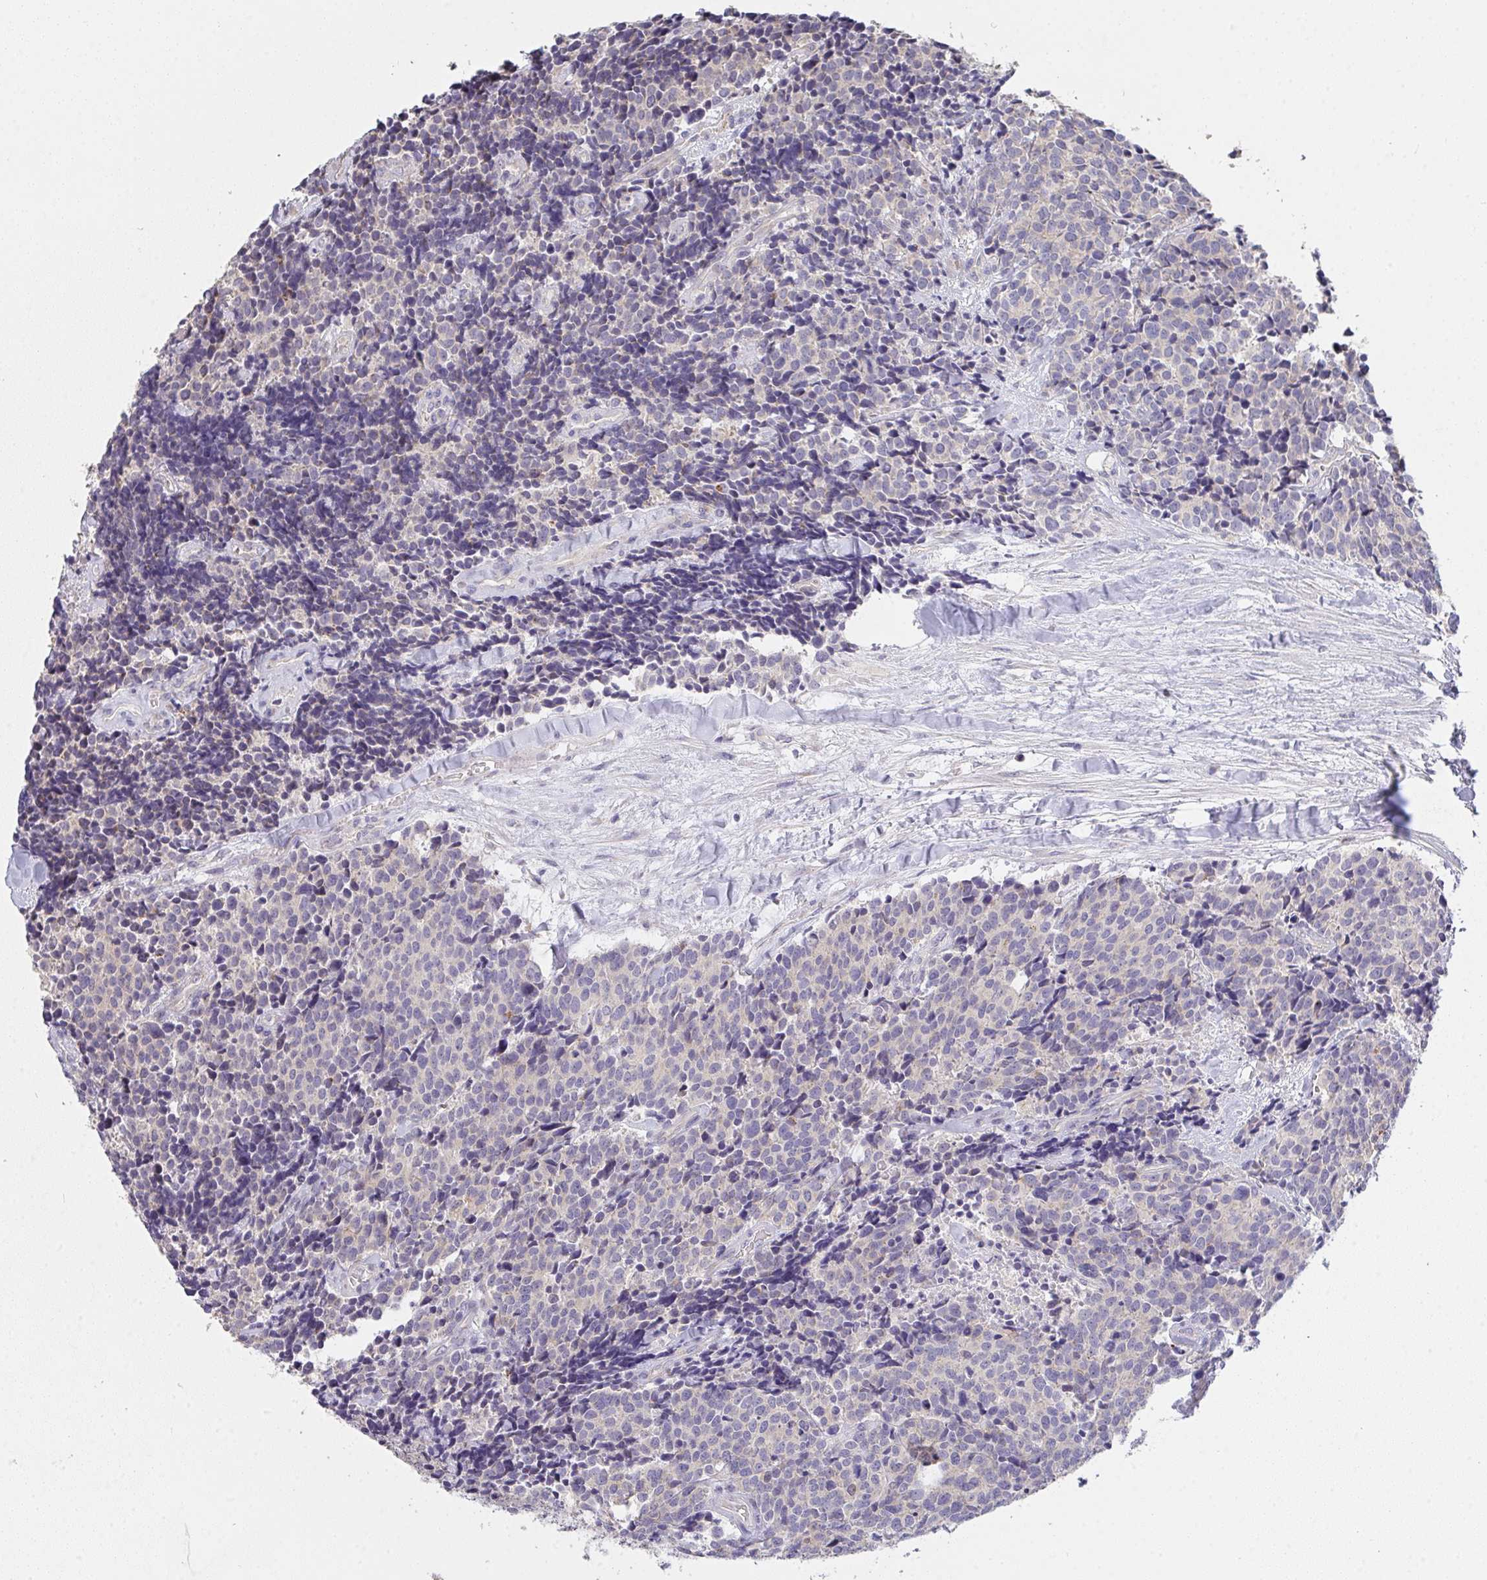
{"staining": {"intensity": "negative", "quantity": "none", "location": "none"}, "tissue": "carcinoid", "cell_type": "Tumor cells", "image_type": "cancer", "snomed": [{"axis": "morphology", "description": "Carcinoid, malignant, NOS"}, {"axis": "topography", "description": "Skin"}], "caption": "The immunohistochemistry histopathology image has no significant staining in tumor cells of carcinoid (malignant) tissue.", "gene": "TMEM219", "patient": {"sex": "female", "age": 79}}